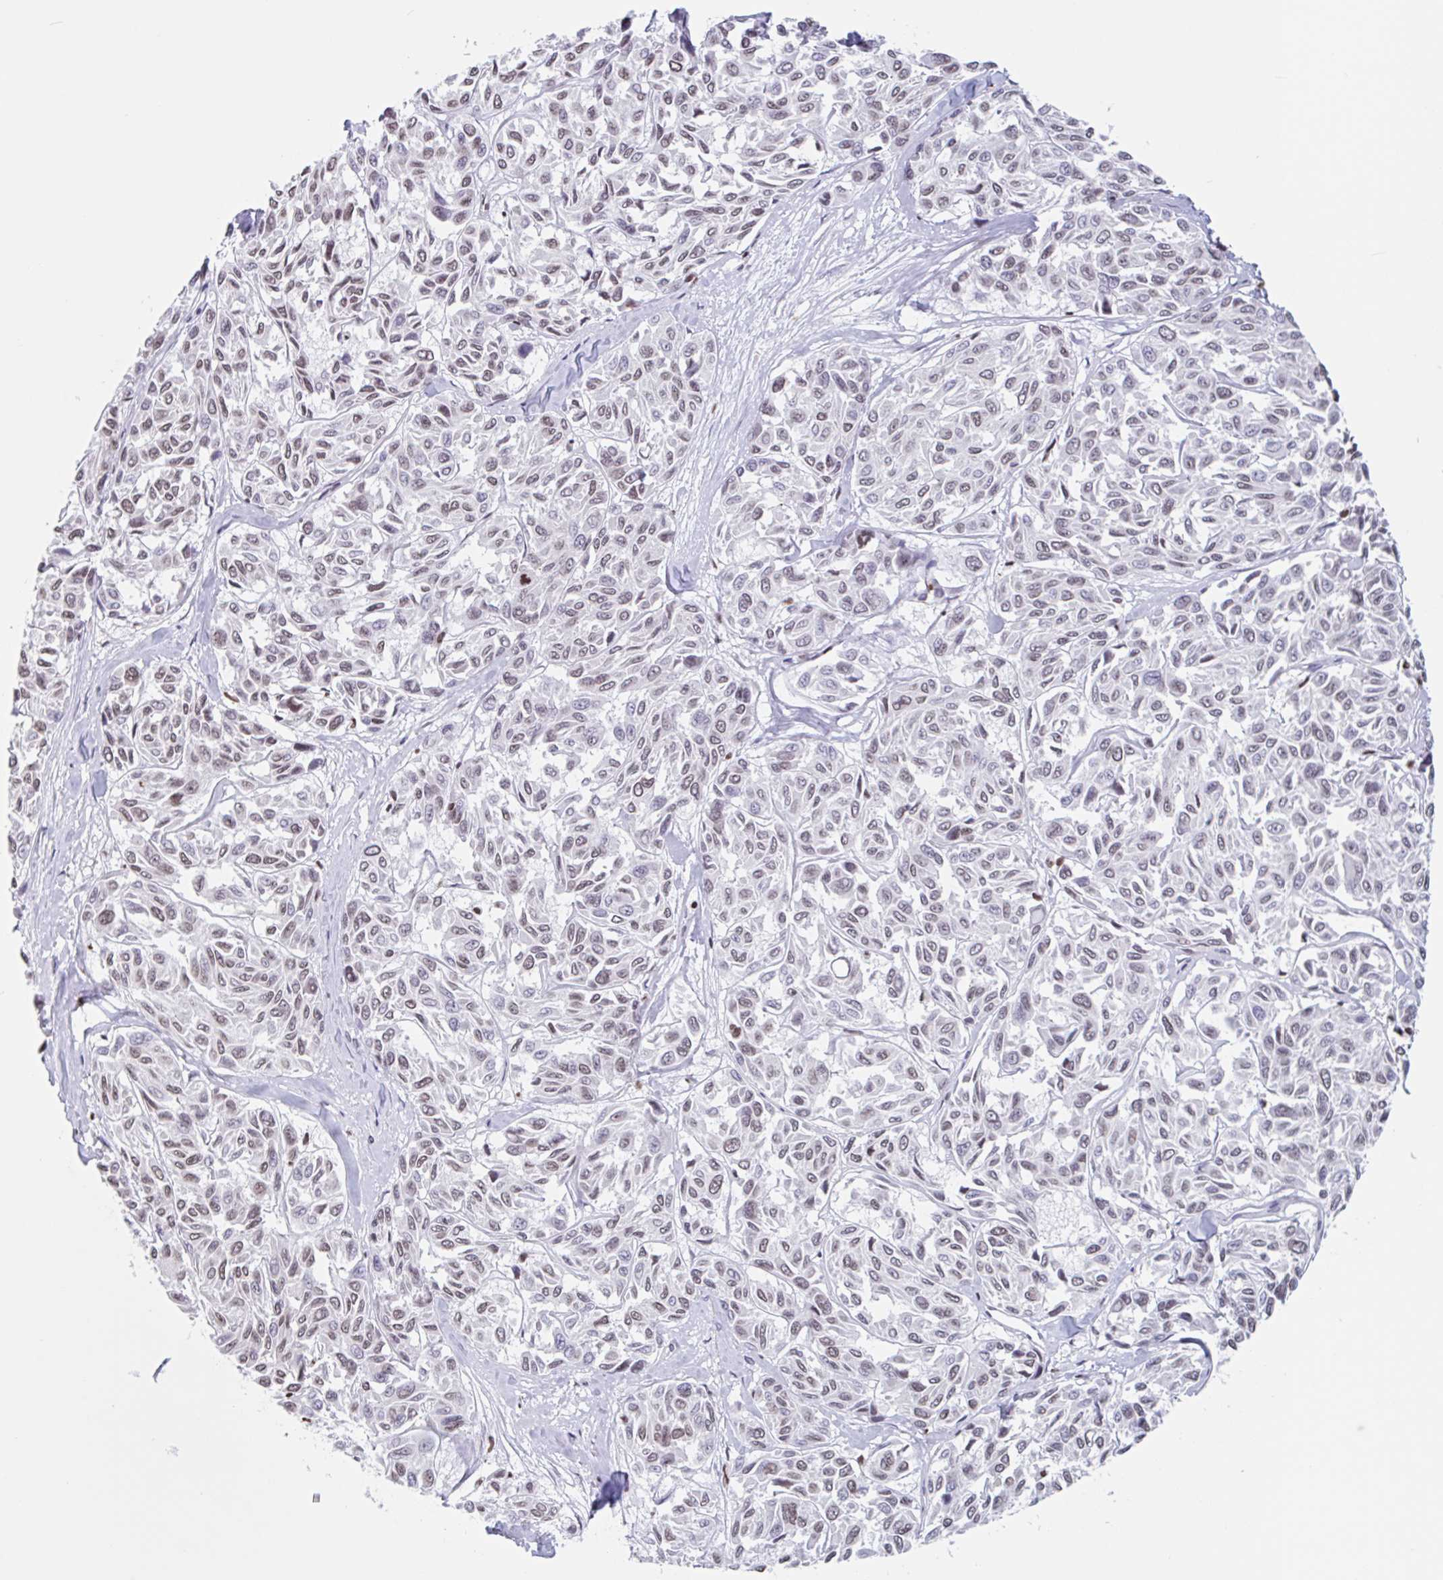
{"staining": {"intensity": "weak", "quantity": ">75%", "location": "nuclear"}, "tissue": "melanoma", "cell_type": "Tumor cells", "image_type": "cancer", "snomed": [{"axis": "morphology", "description": "Malignant melanoma, NOS"}, {"axis": "topography", "description": "Skin"}], "caption": "Brown immunohistochemical staining in human melanoma shows weak nuclear expression in about >75% of tumor cells.", "gene": "NOL6", "patient": {"sex": "female", "age": 66}}